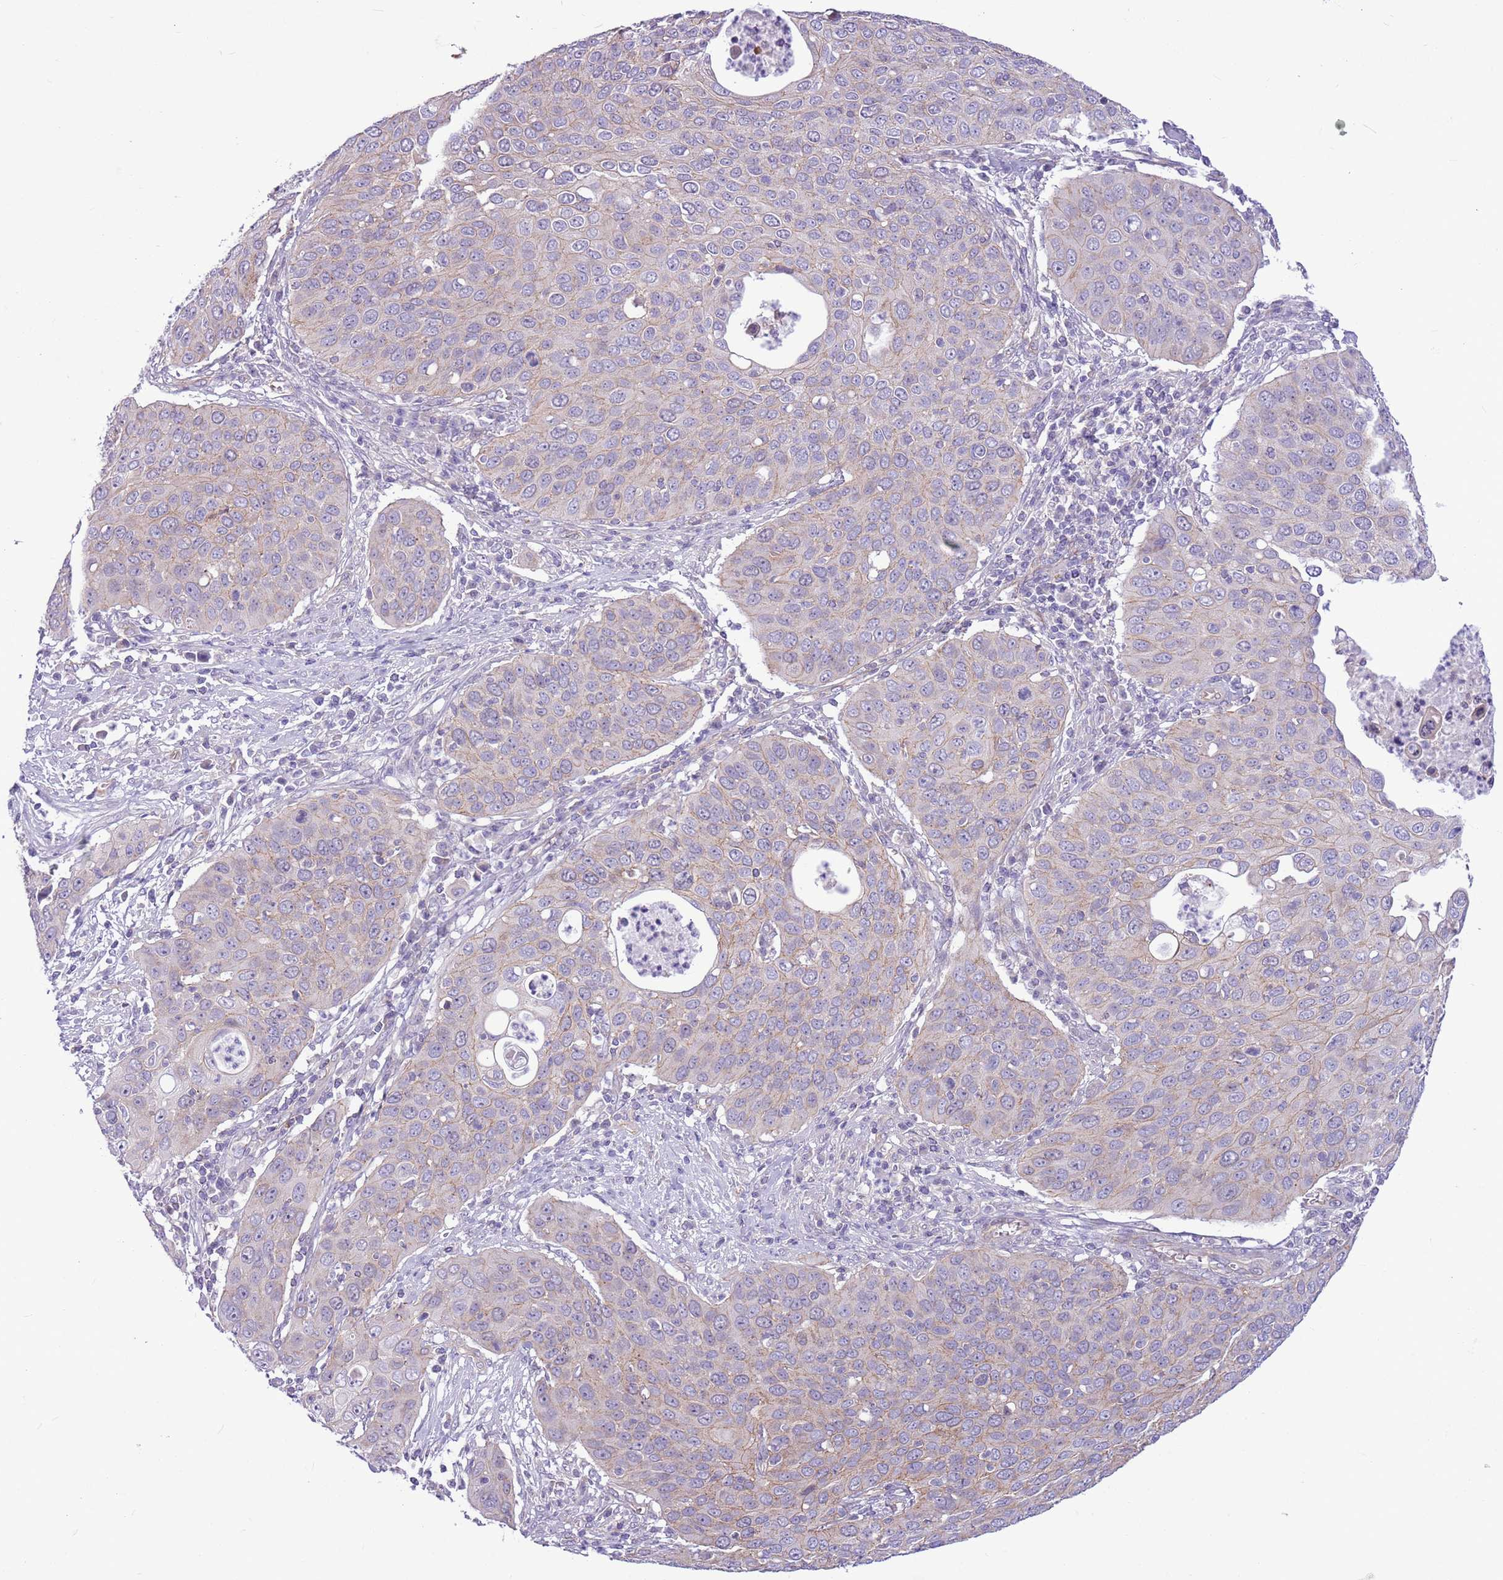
{"staining": {"intensity": "weak", "quantity": "25%-75%", "location": "cytoplasmic/membranous"}, "tissue": "cervical cancer", "cell_type": "Tumor cells", "image_type": "cancer", "snomed": [{"axis": "morphology", "description": "Squamous cell carcinoma, NOS"}, {"axis": "topography", "description": "Cervix"}], "caption": "Tumor cells reveal low levels of weak cytoplasmic/membranous expression in approximately 25%-75% of cells in human cervical squamous cell carcinoma.", "gene": "PARP8", "patient": {"sex": "female", "age": 36}}